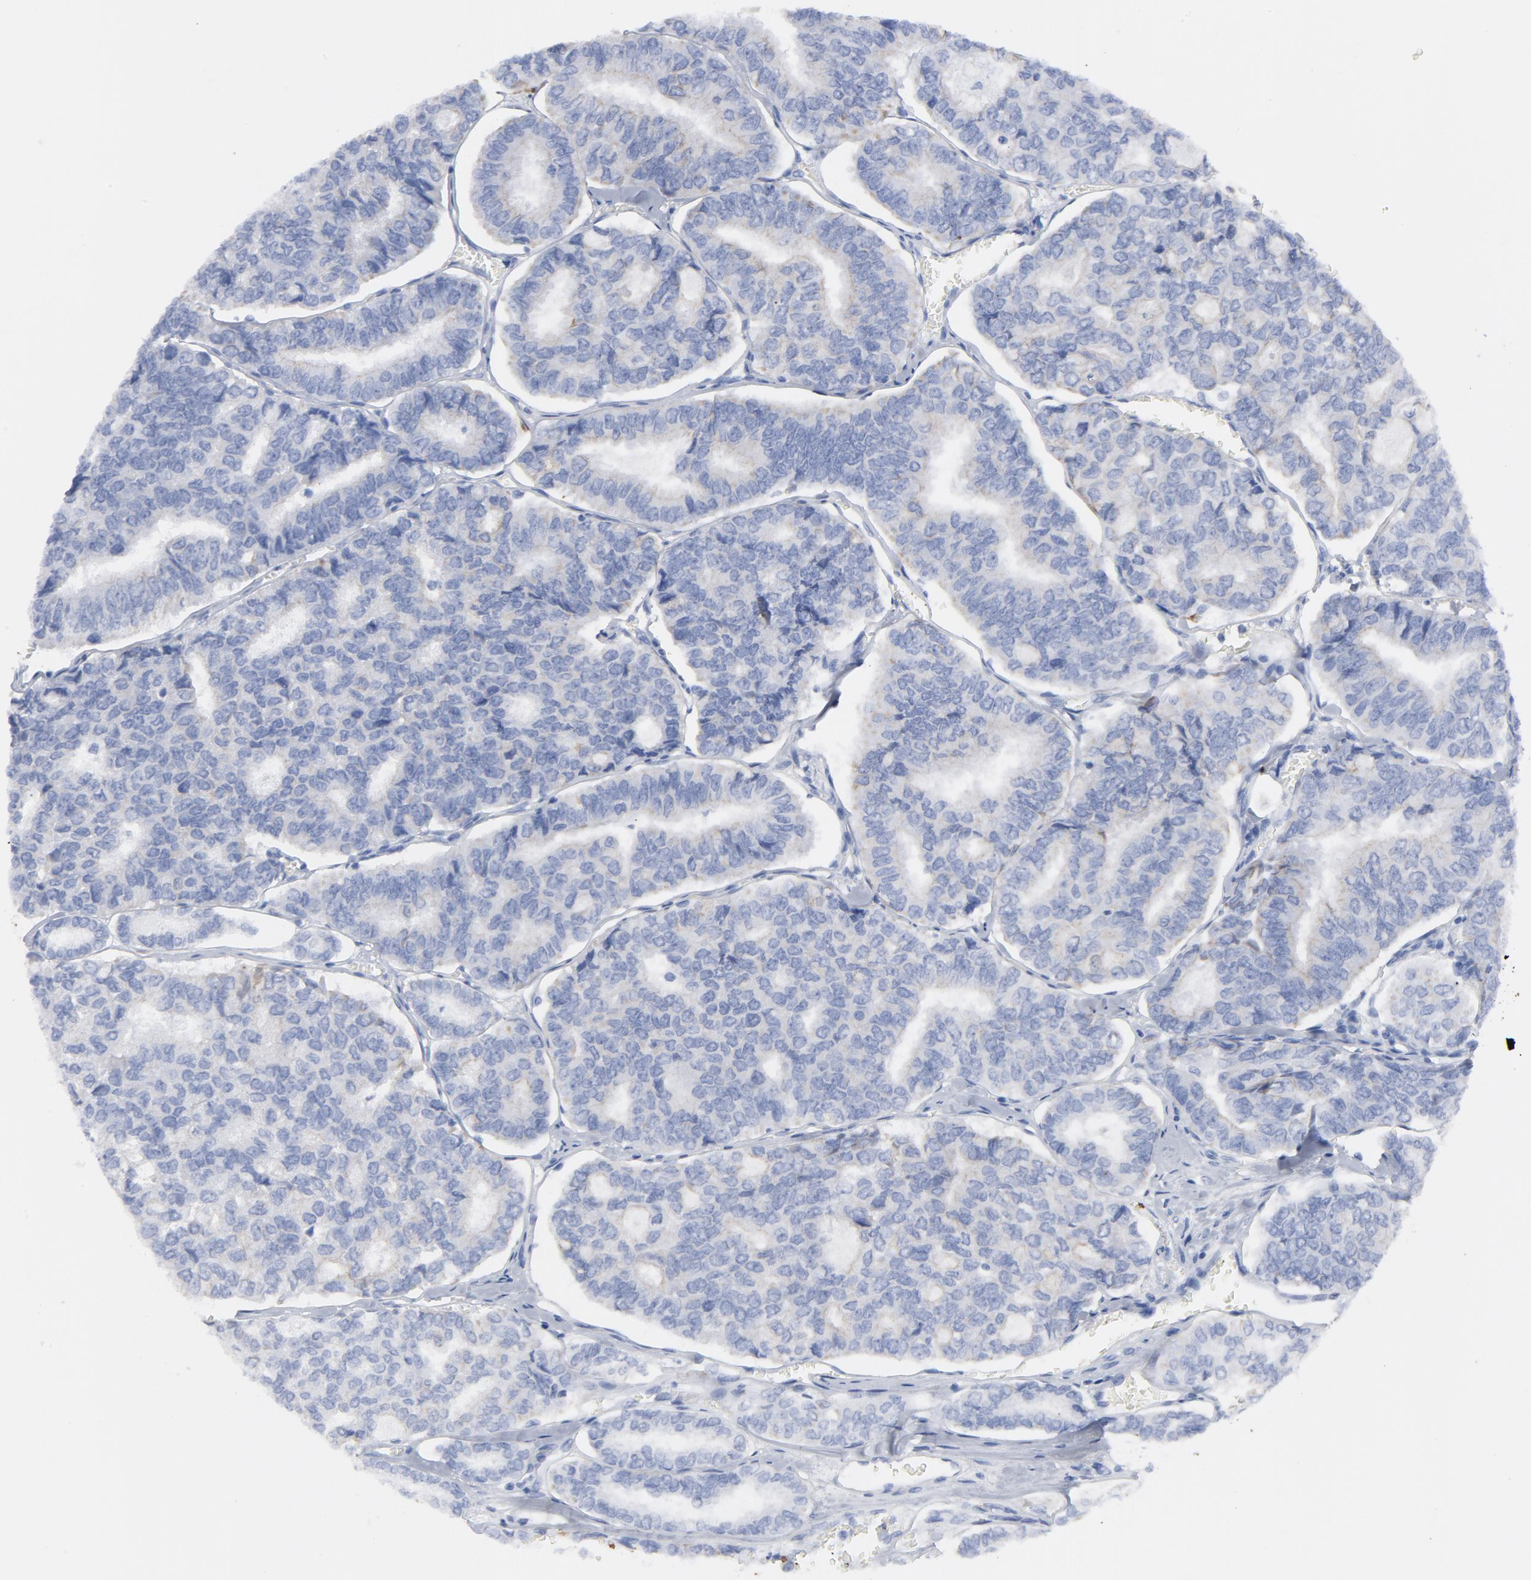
{"staining": {"intensity": "weak", "quantity": "<25%", "location": "cytoplasmic/membranous"}, "tissue": "thyroid cancer", "cell_type": "Tumor cells", "image_type": "cancer", "snomed": [{"axis": "morphology", "description": "Papillary adenocarcinoma, NOS"}, {"axis": "topography", "description": "Thyroid gland"}], "caption": "Histopathology image shows no protein positivity in tumor cells of thyroid cancer tissue. (Brightfield microscopy of DAB IHC at high magnification).", "gene": "TSPAN6", "patient": {"sex": "female", "age": 35}}